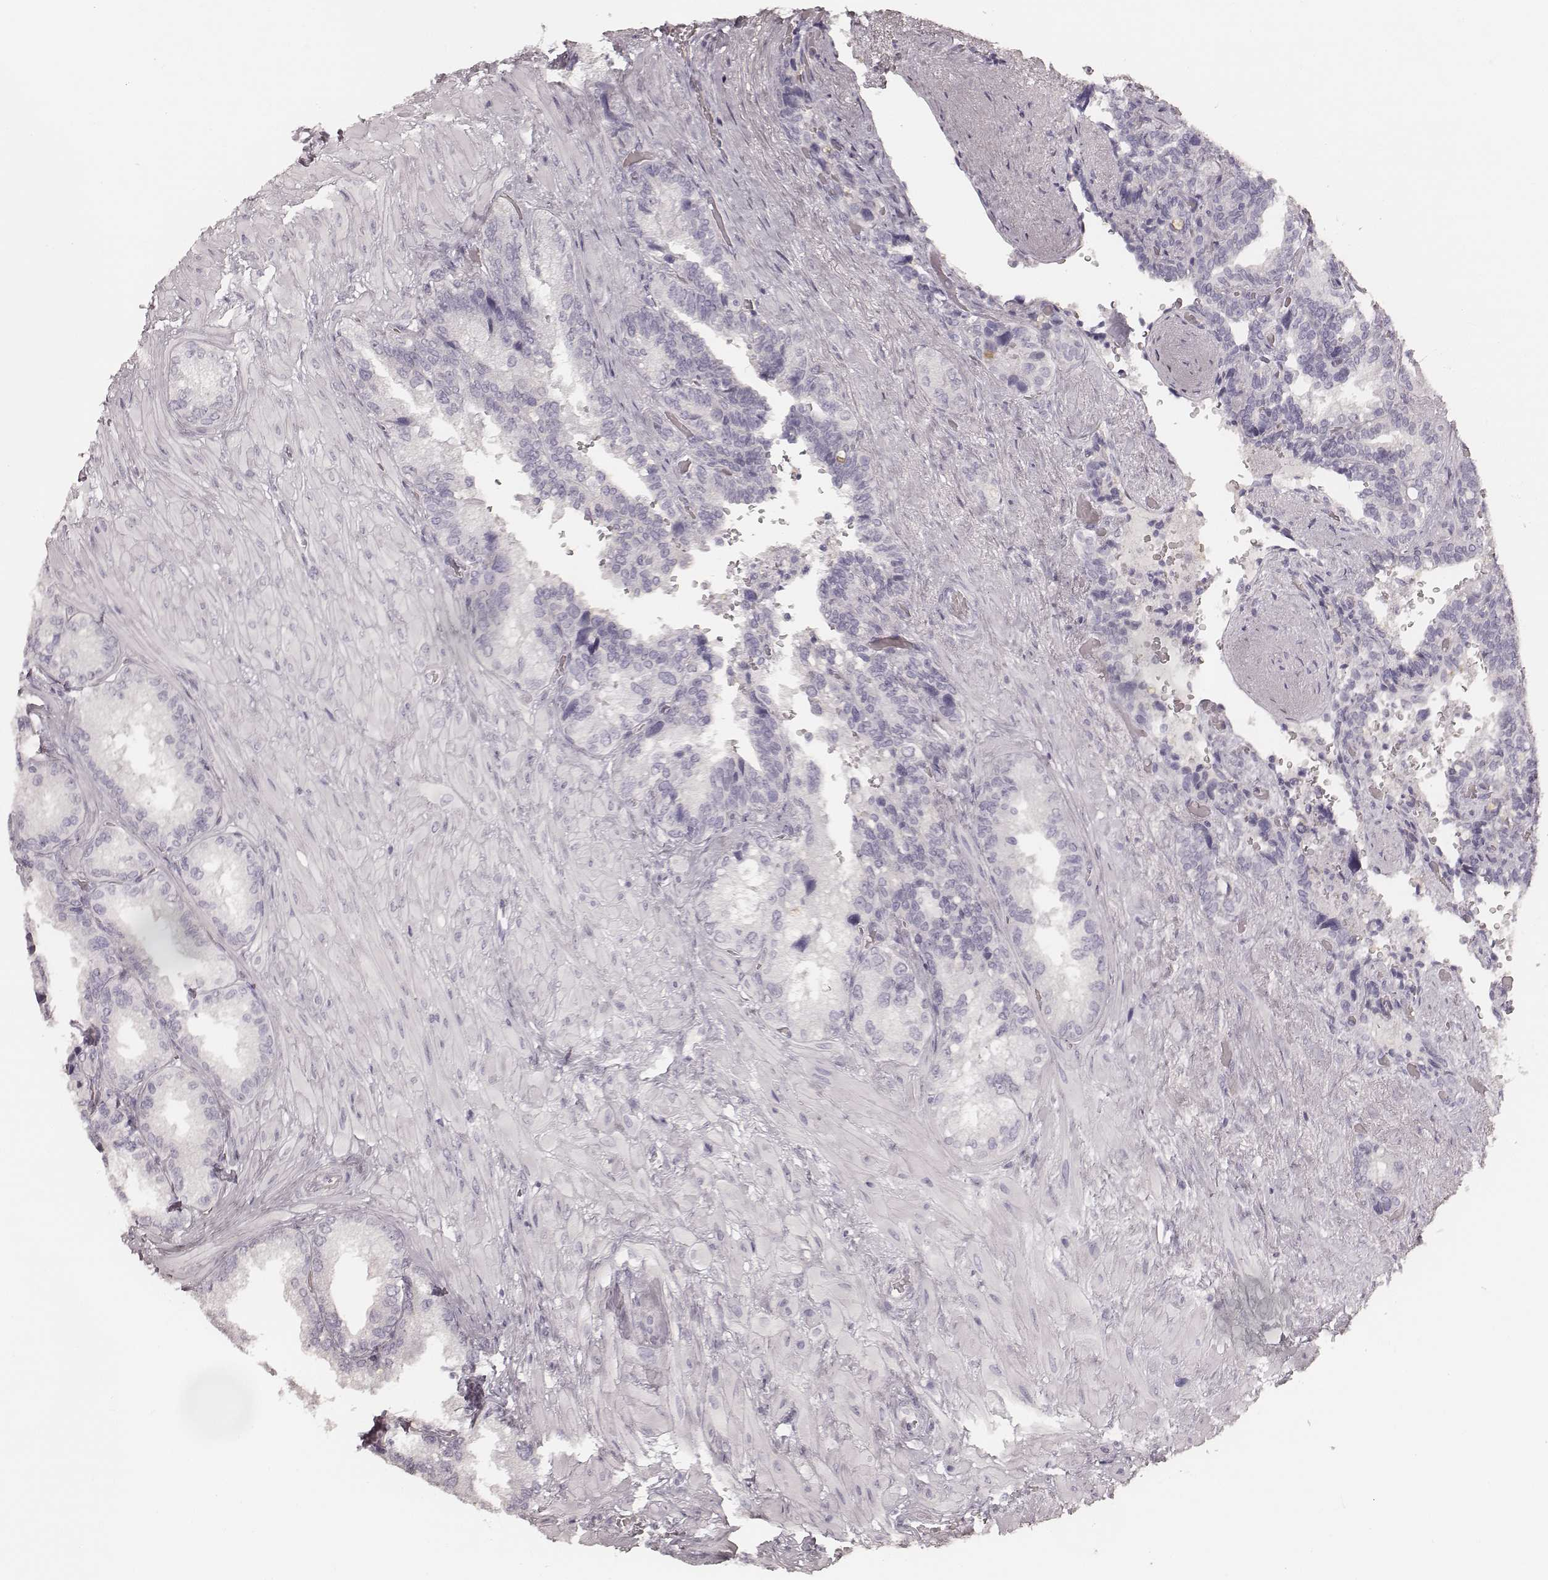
{"staining": {"intensity": "negative", "quantity": "none", "location": "none"}, "tissue": "seminal vesicle", "cell_type": "Glandular cells", "image_type": "normal", "snomed": [{"axis": "morphology", "description": "Normal tissue, NOS"}, {"axis": "topography", "description": "Seminal veicle"}], "caption": "High magnification brightfield microscopy of benign seminal vesicle stained with DAB (3,3'-diaminobenzidine) (brown) and counterstained with hematoxylin (blue): glandular cells show no significant staining.", "gene": "KRT26", "patient": {"sex": "male", "age": 69}}